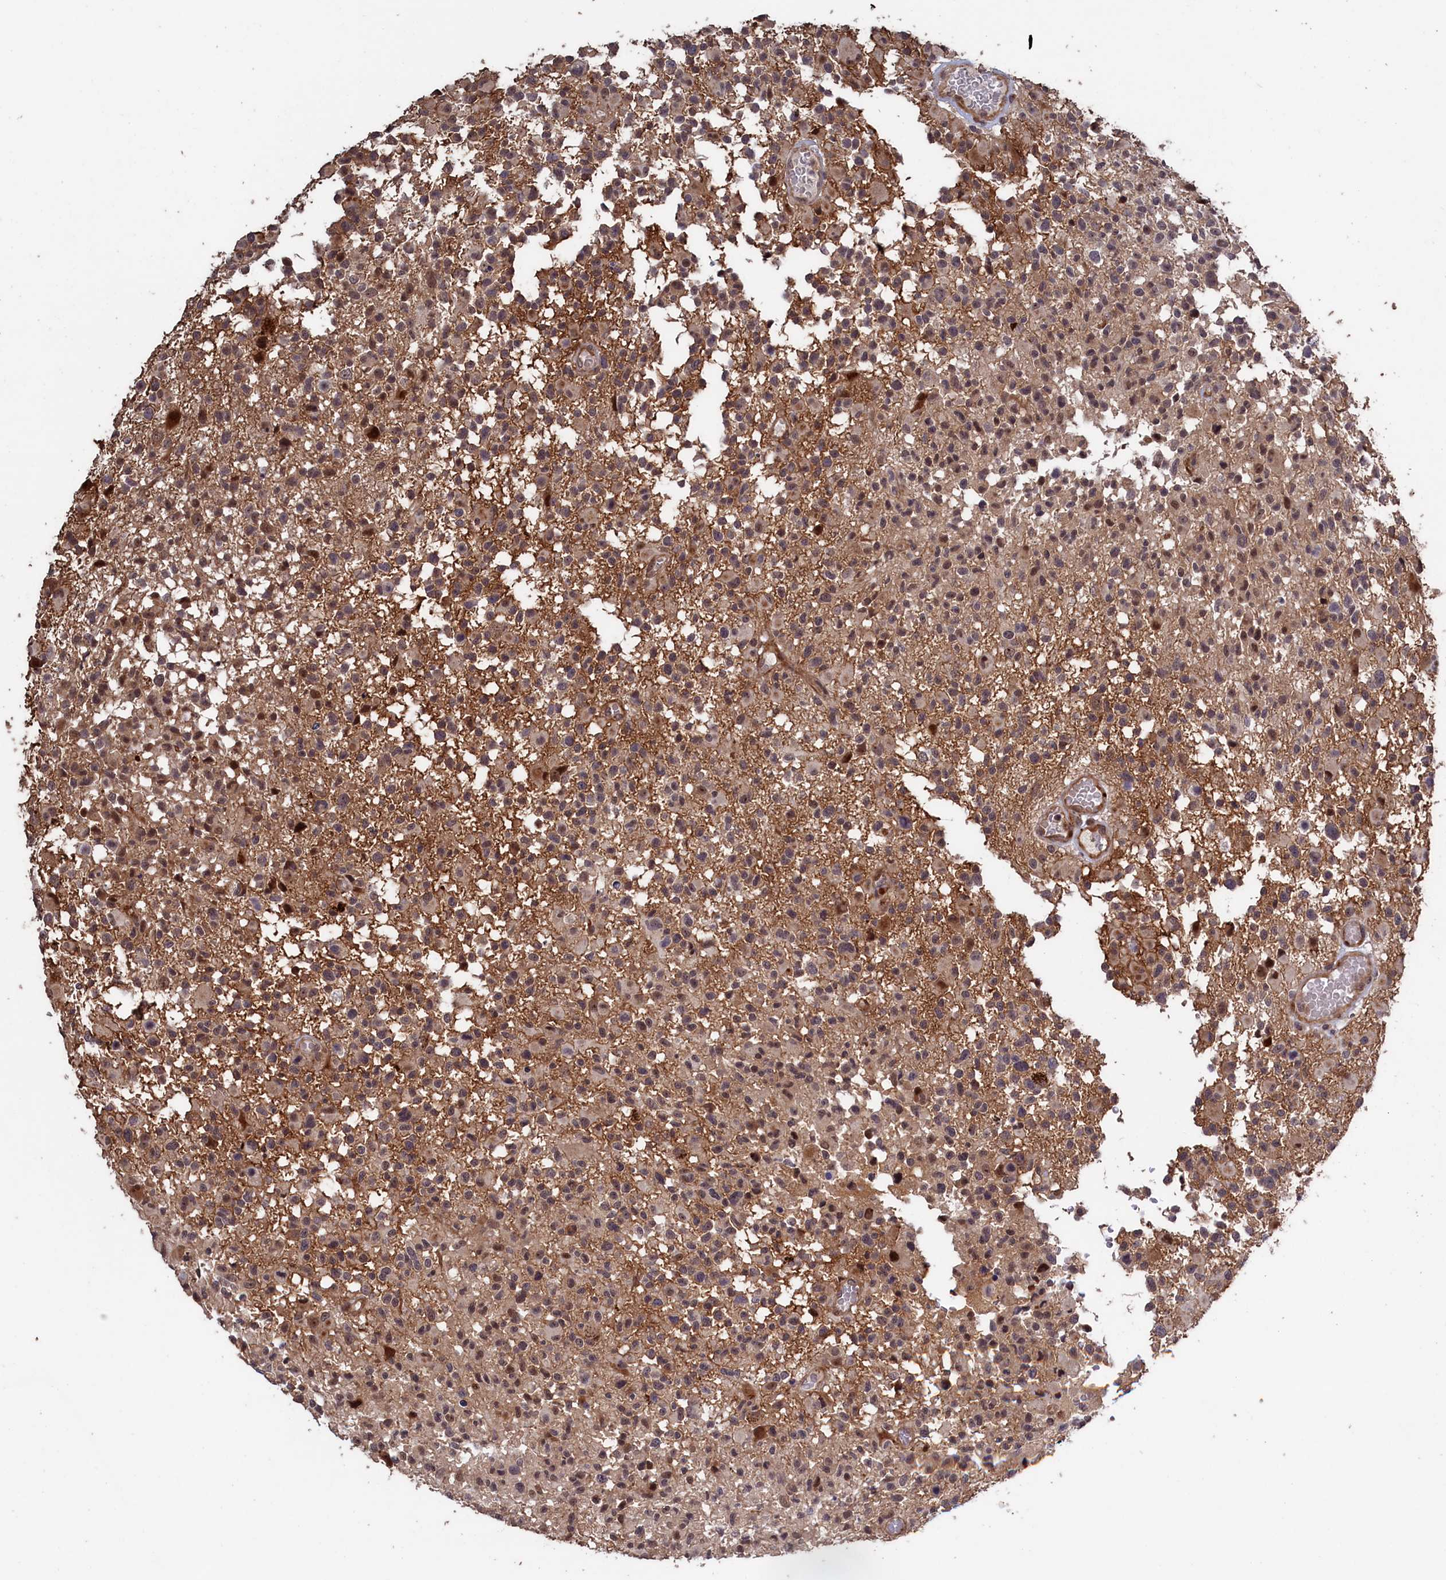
{"staining": {"intensity": "moderate", "quantity": "<25%", "location": "nuclear"}, "tissue": "glioma", "cell_type": "Tumor cells", "image_type": "cancer", "snomed": [{"axis": "morphology", "description": "Glioma, malignant, High grade"}, {"axis": "morphology", "description": "Glioblastoma, NOS"}, {"axis": "topography", "description": "Brain"}], "caption": "The histopathology image demonstrates staining of glioblastoma, revealing moderate nuclear protein positivity (brown color) within tumor cells.", "gene": "LSG1", "patient": {"sex": "male", "age": 60}}